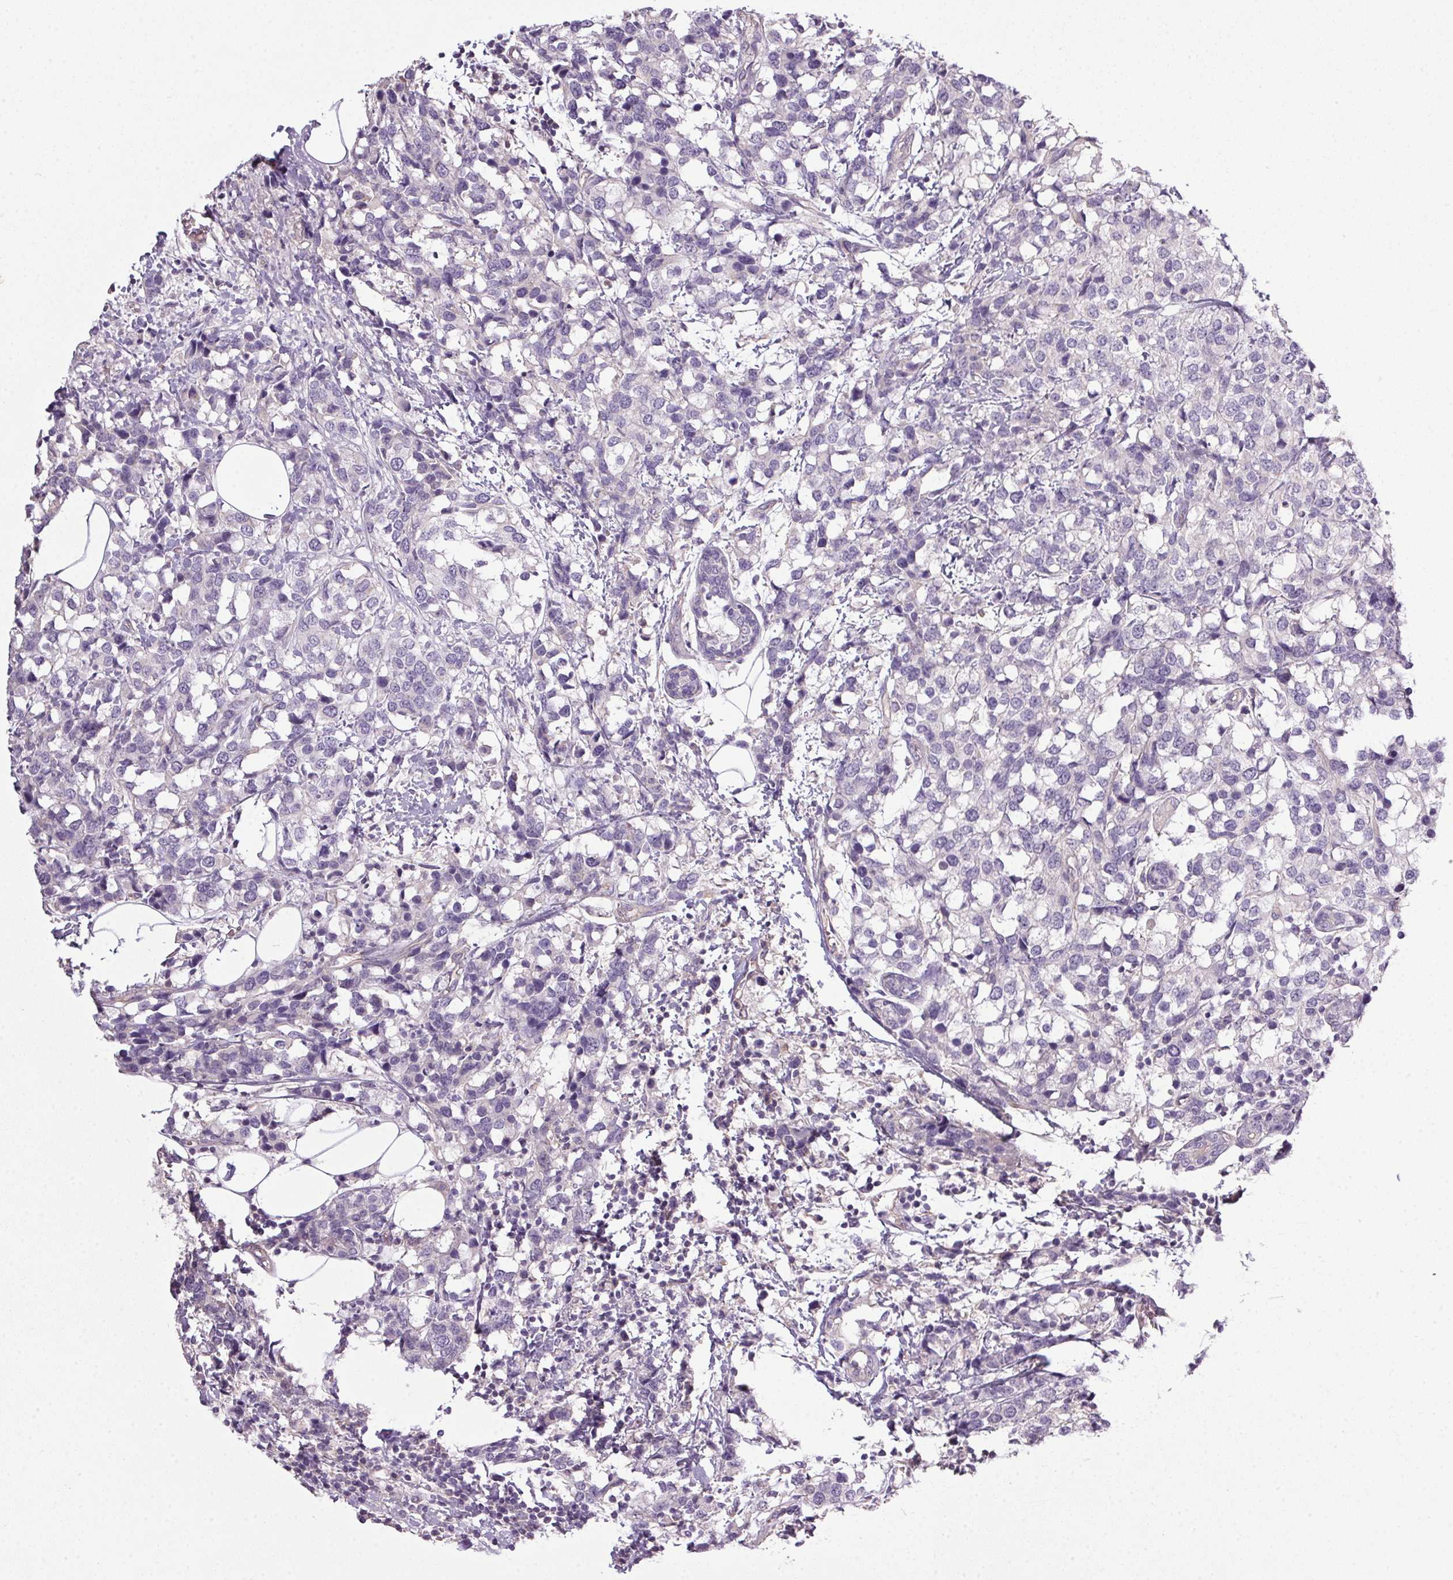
{"staining": {"intensity": "negative", "quantity": "none", "location": "none"}, "tissue": "breast cancer", "cell_type": "Tumor cells", "image_type": "cancer", "snomed": [{"axis": "morphology", "description": "Lobular carcinoma"}, {"axis": "topography", "description": "Breast"}], "caption": "Immunohistochemical staining of human lobular carcinoma (breast) displays no significant expression in tumor cells. (DAB (3,3'-diaminobenzidine) immunohistochemistry, high magnification).", "gene": "APOC4", "patient": {"sex": "female", "age": 59}}